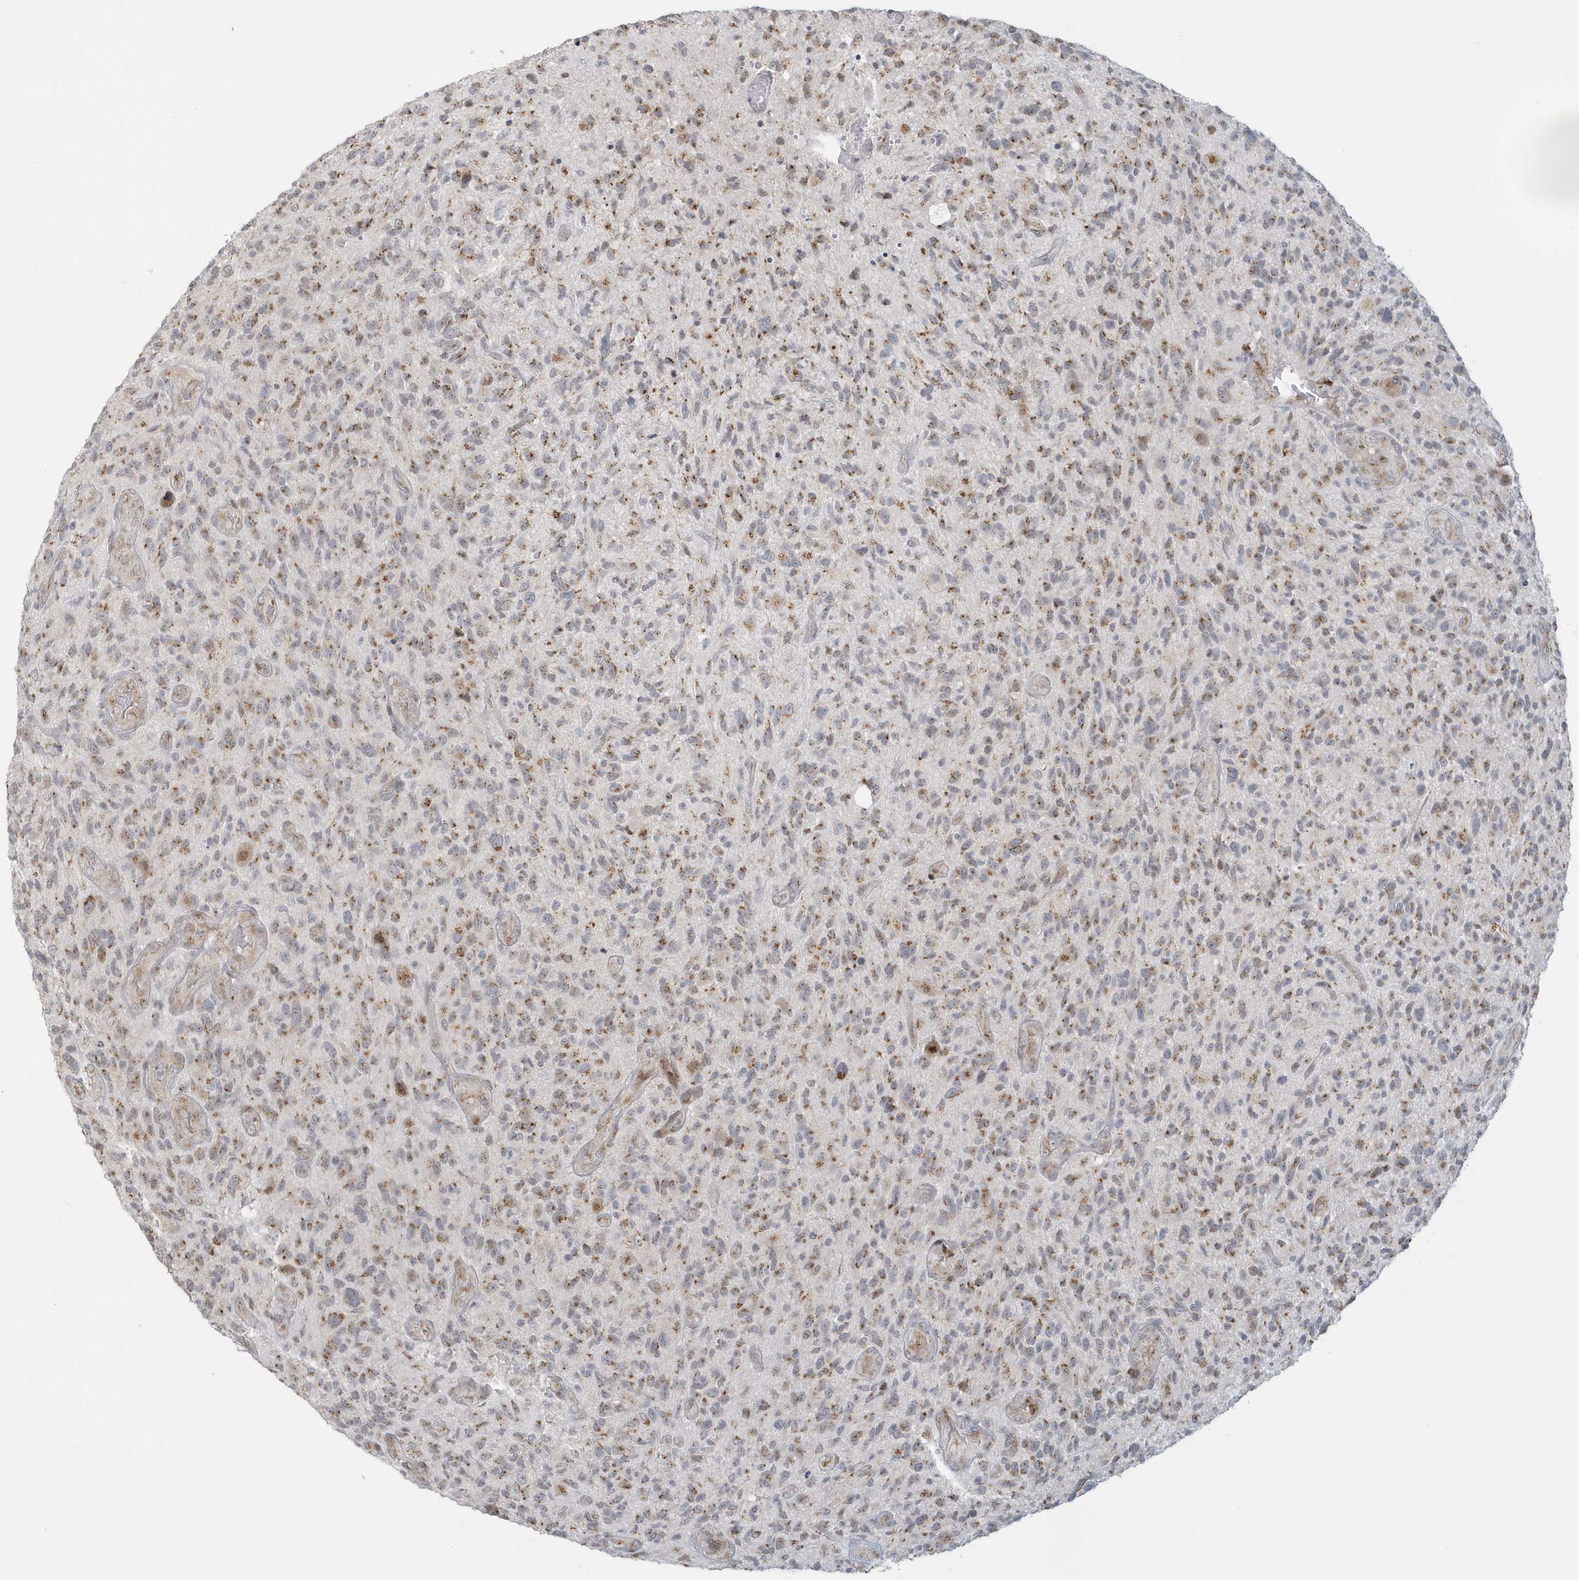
{"staining": {"intensity": "moderate", "quantity": ">75%", "location": "cytoplasmic/membranous"}, "tissue": "glioma", "cell_type": "Tumor cells", "image_type": "cancer", "snomed": [{"axis": "morphology", "description": "Glioma, malignant, High grade"}, {"axis": "topography", "description": "Brain"}], "caption": "Malignant high-grade glioma stained with IHC shows moderate cytoplasmic/membranous positivity in approximately >75% of tumor cells. Immunohistochemistry stains the protein in brown and the nuclei are stained blue.", "gene": "DHFR", "patient": {"sex": "male", "age": 47}}